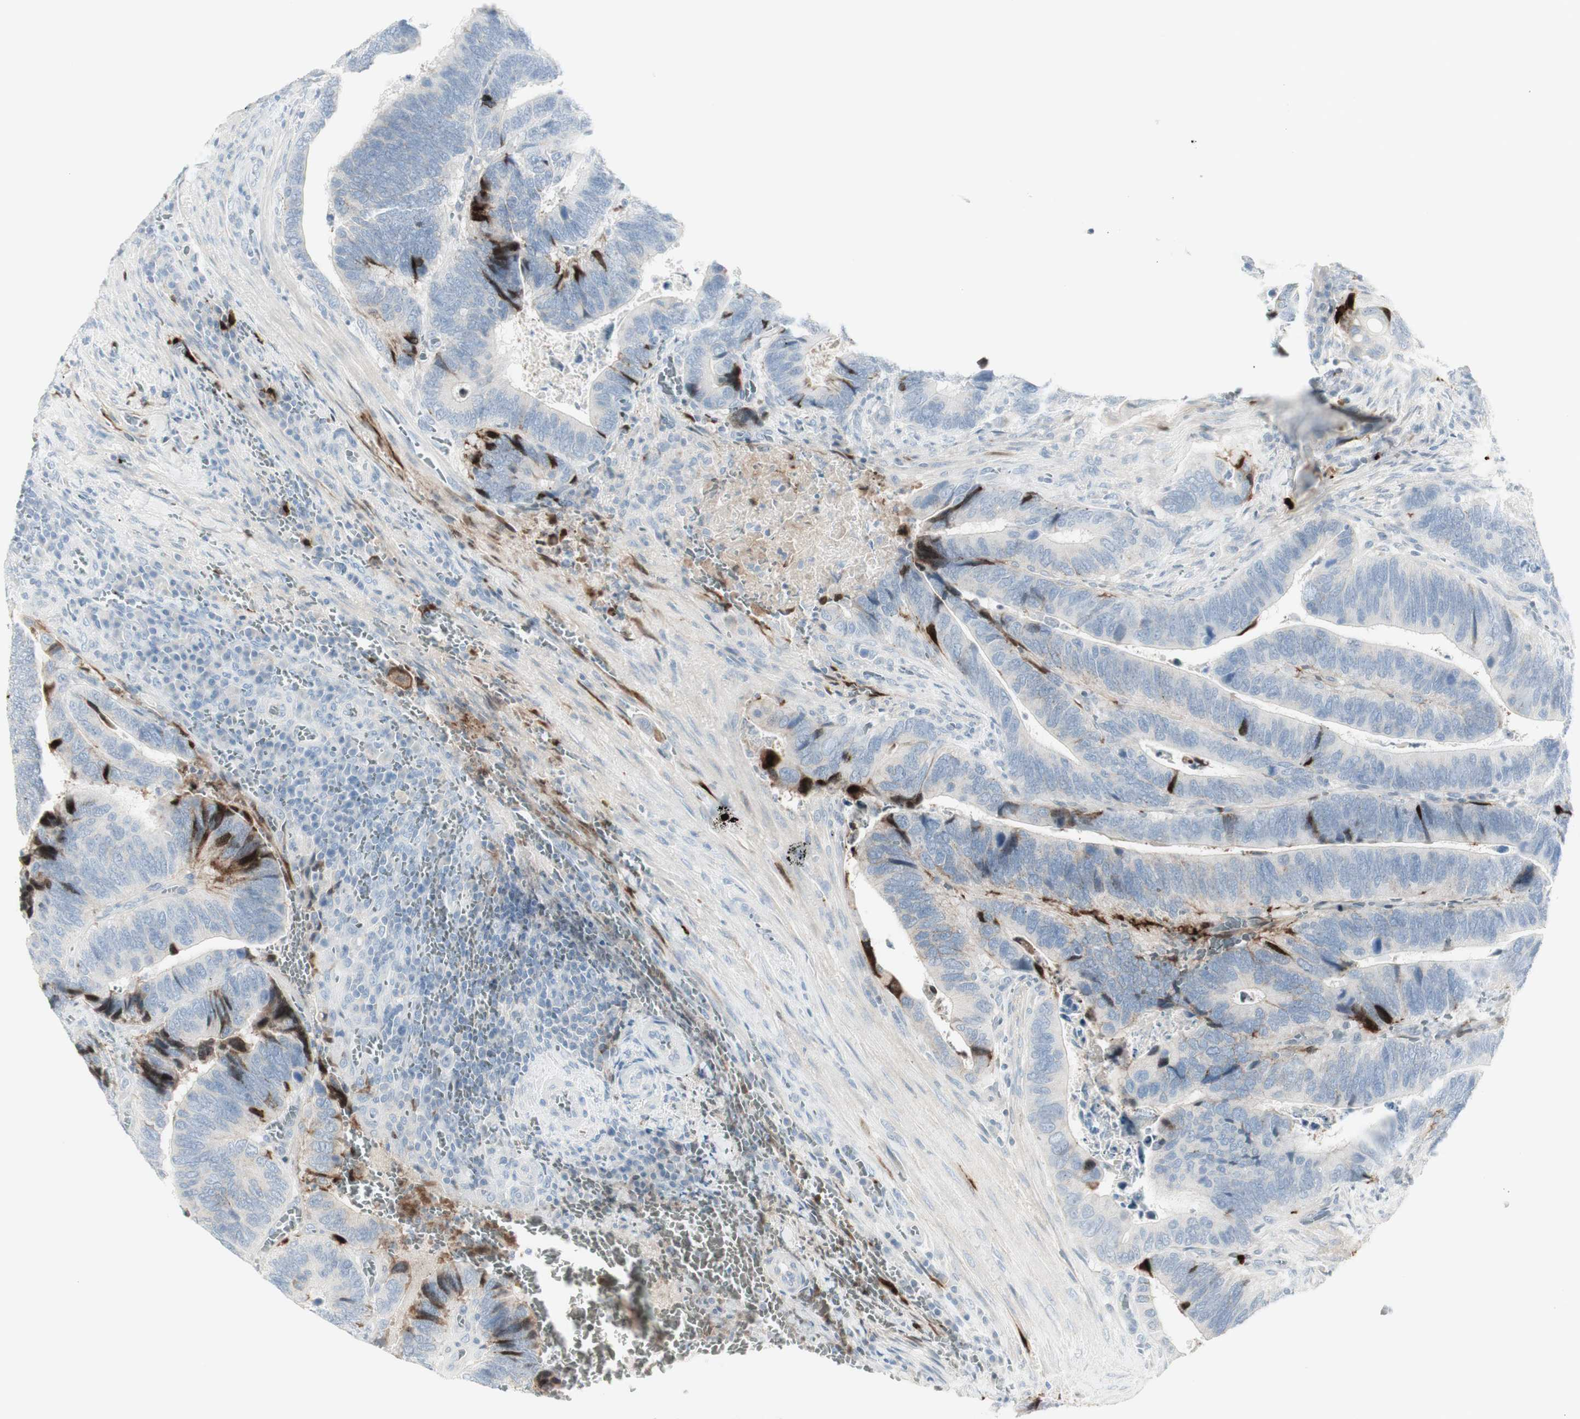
{"staining": {"intensity": "strong", "quantity": "<25%", "location": "cytoplasmic/membranous"}, "tissue": "colorectal cancer", "cell_type": "Tumor cells", "image_type": "cancer", "snomed": [{"axis": "morphology", "description": "Adenocarcinoma, NOS"}, {"axis": "topography", "description": "Colon"}], "caption": "The immunohistochemical stain highlights strong cytoplasmic/membranous positivity in tumor cells of colorectal cancer (adenocarcinoma) tissue. The staining was performed using DAB (3,3'-diaminobenzidine), with brown indicating positive protein expression. Nuclei are stained blue with hematoxylin.", "gene": "MDK", "patient": {"sex": "male", "age": 72}}